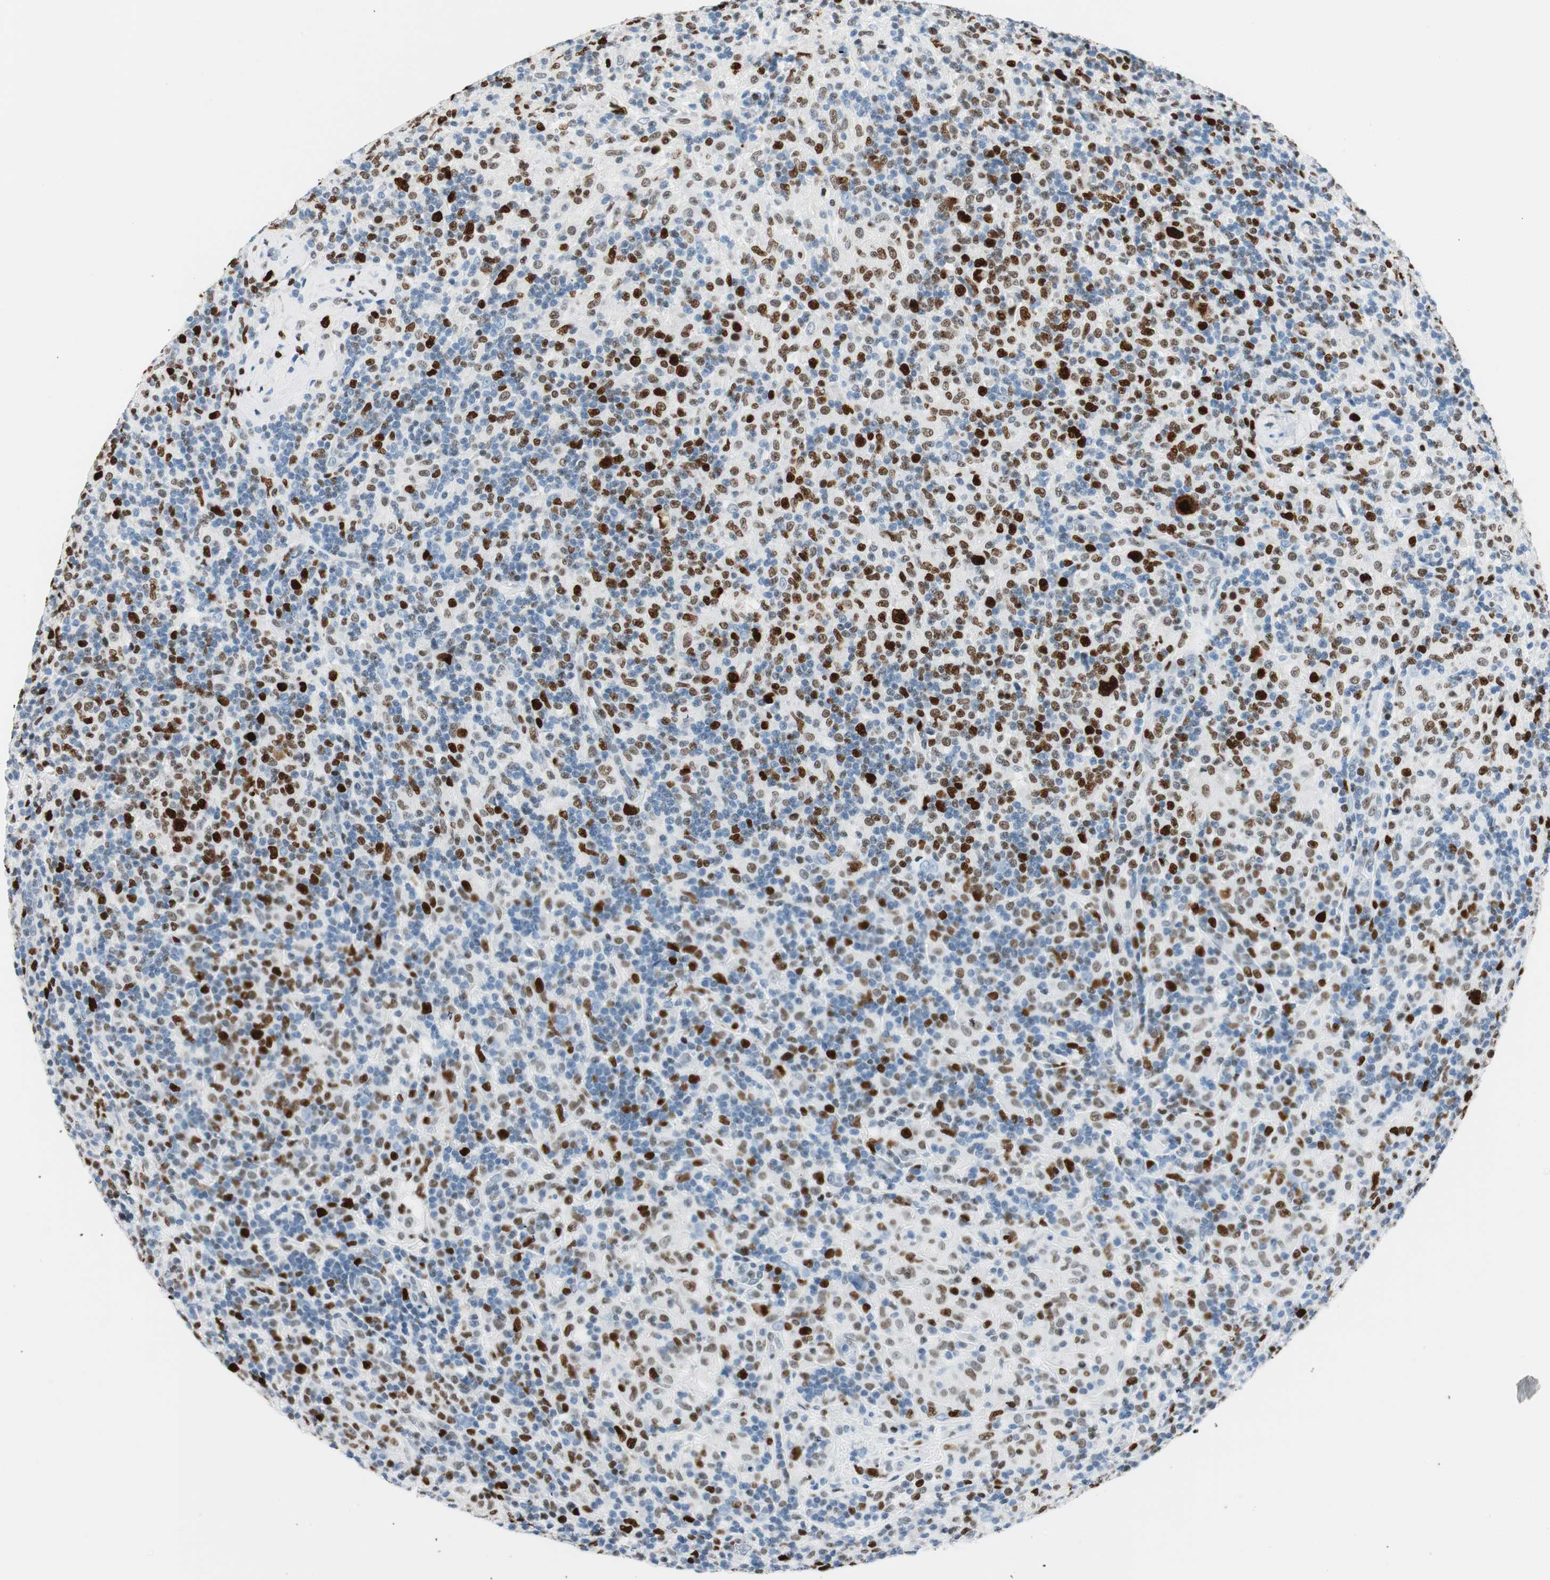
{"staining": {"intensity": "strong", "quantity": ">75%", "location": "nuclear"}, "tissue": "lymphoma", "cell_type": "Tumor cells", "image_type": "cancer", "snomed": [{"axis": "morphology", "description": "Hodgkin's disease, NOS"}, {"axis": "topography", "description": "Lymph node"}], "caption": "Hodgkin's disease tissue reveals strong nuclear staining in approximately >75% of tumor cells", "gene": "EZH2", "patient": {"sex": "male", "age": 70}}